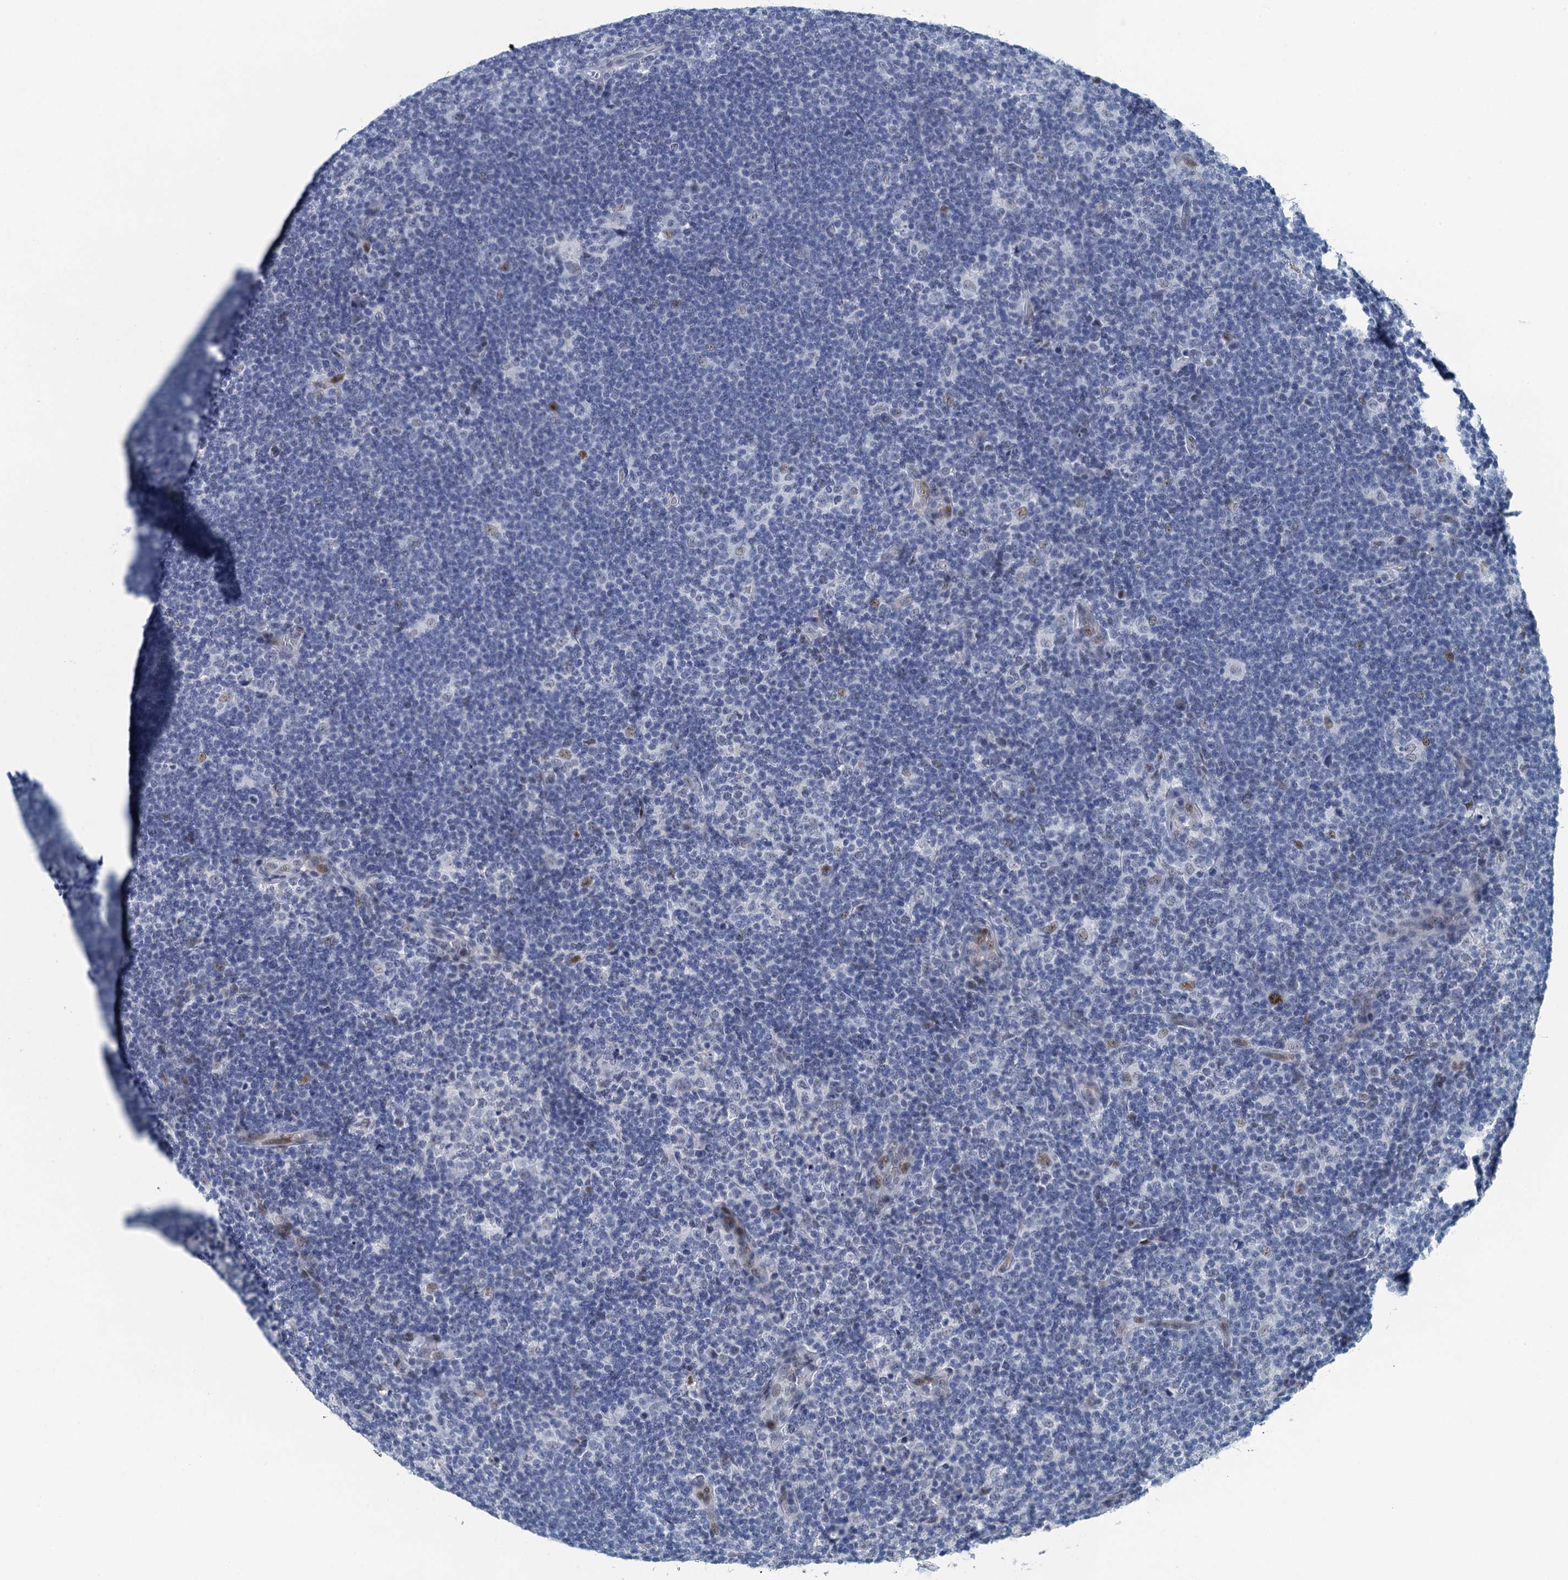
{"staining": {"intensity": "negative", "quantity": "none", "location": "none"}, "tissue": "lymphoma", "cell_type": "Tumor cells", "image_type": "cancer", "snomed": [{"axis": "morphology", "description": "Hodgkin's disease, NOS"}, {"axis": "topography", "description": "Lymph node"}], "caption": "DAB (3,3'-diaminobenzidine) immunohistochemical staining of human lymphoma shows no significant expression in tumor cells. The staining was performed using DAB to visualize the protein expression in brown, while the nuclei were stained in blue with hematoxylin (Magnification: 20x).", "gene": "TTLL9", "patient": {"sex": "female", "age": 57}}